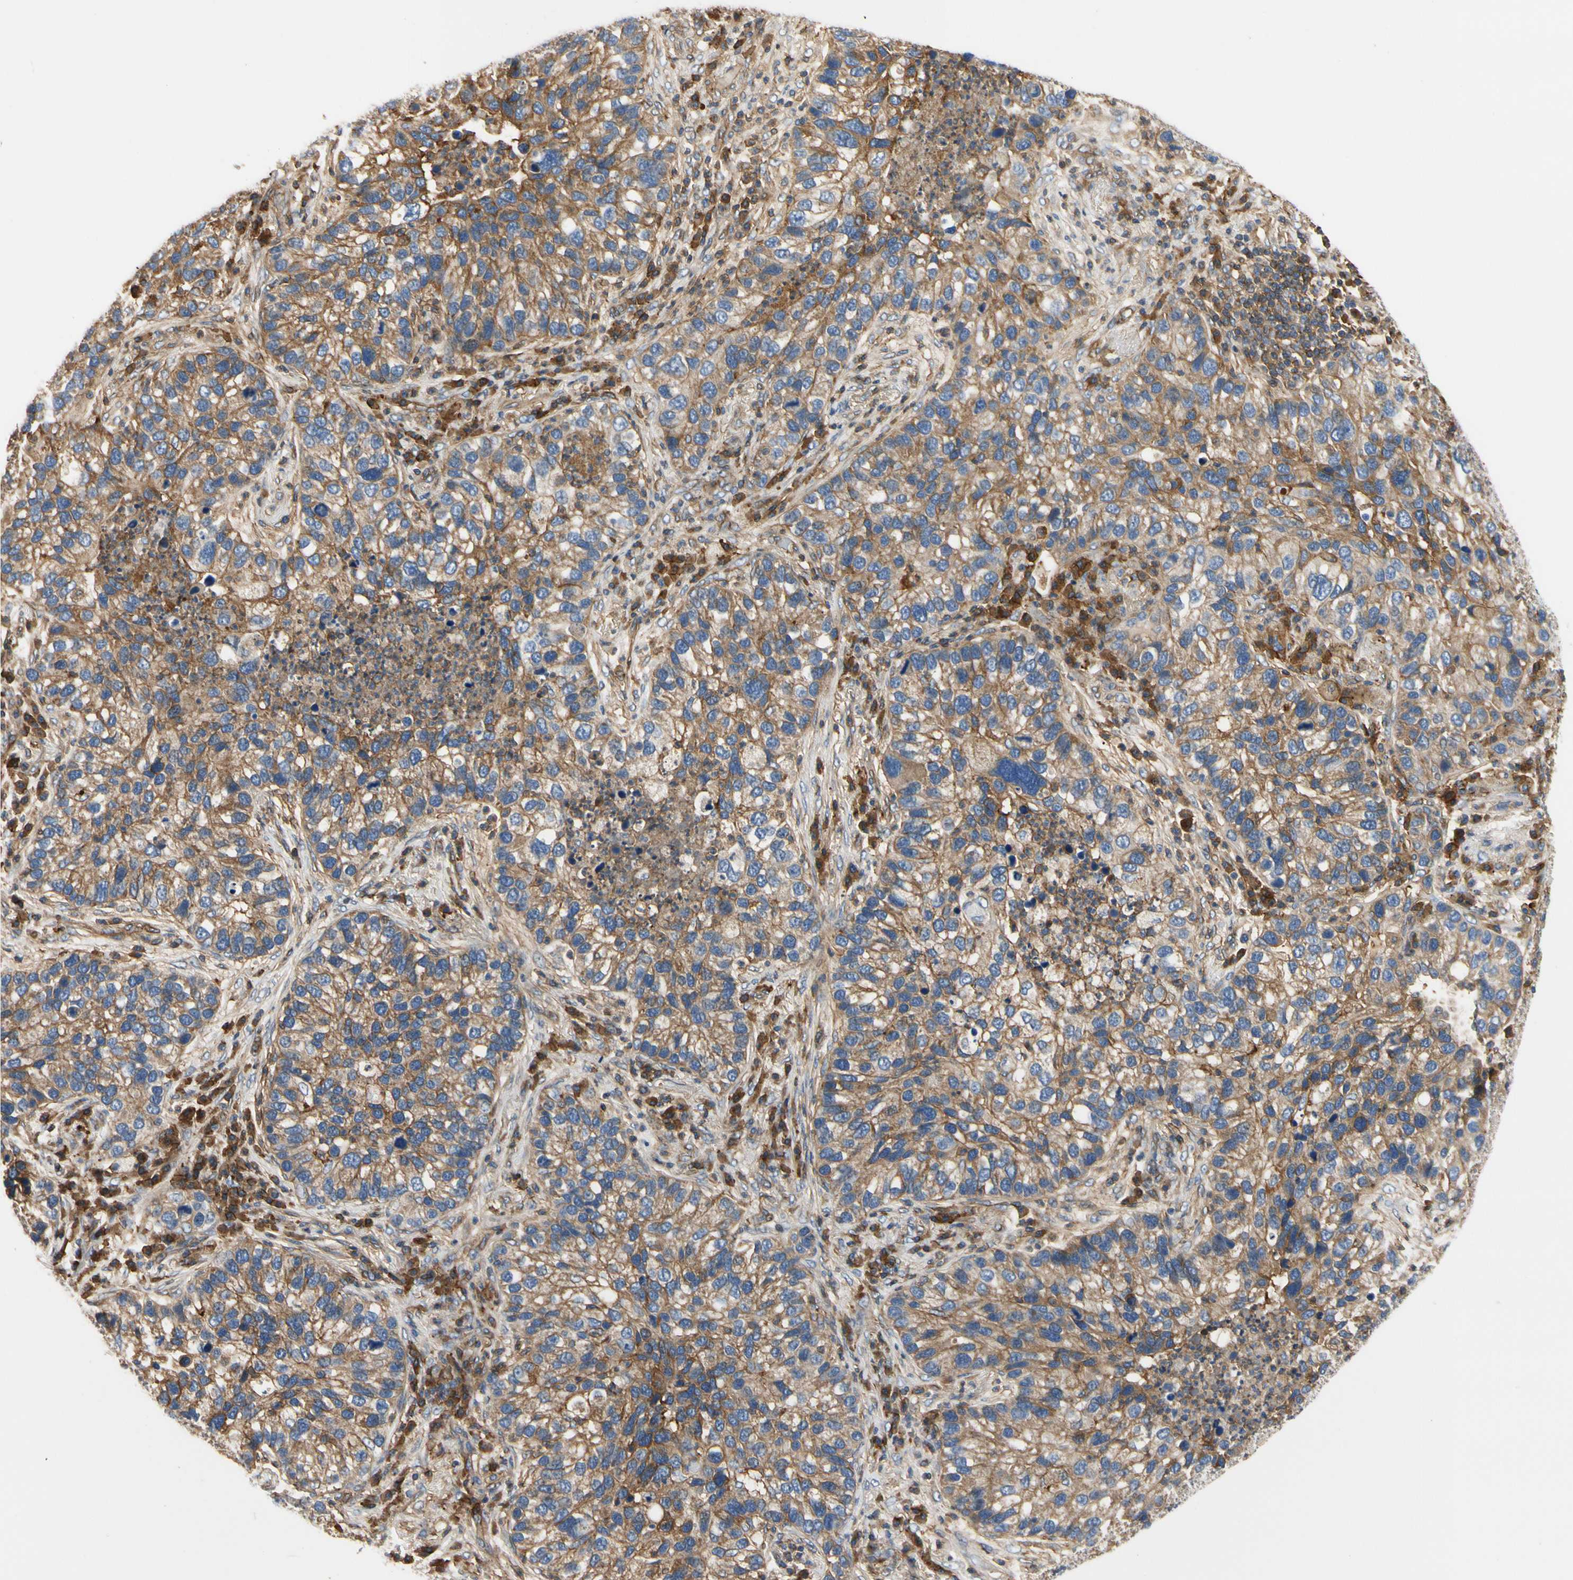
{"staining": {"intensity": "moderate", "quantity": ">75%", "location": "cytoplasmic/membranous"}, "tissue": "lung cancer", "cell_type": "Tumor cells", "image_type": "cancer", "snomed": [{"axis": "morphology", "description": "Normal tissue, NOS"}, {"axis": "morphology", "description": "Adenocarcinoma, NOS"}, {"axis": "topography", "description": "Bronchus"}, {"axis": "topography", "description": "Lung"}], "caption": "IHC histopathology image of neoplastic tissue: lung cancer (adenocarcinoma) stained using immunohistochemistry (IHC) reveals medium levels of moderate protein expression localized specifically in the cytoplasmic/membranous of tumor cells, appearing as a cytoplasmic/membranous brown color.", "gene": "IL1RL1", "patient": {"sex": "male", "age": 54}}